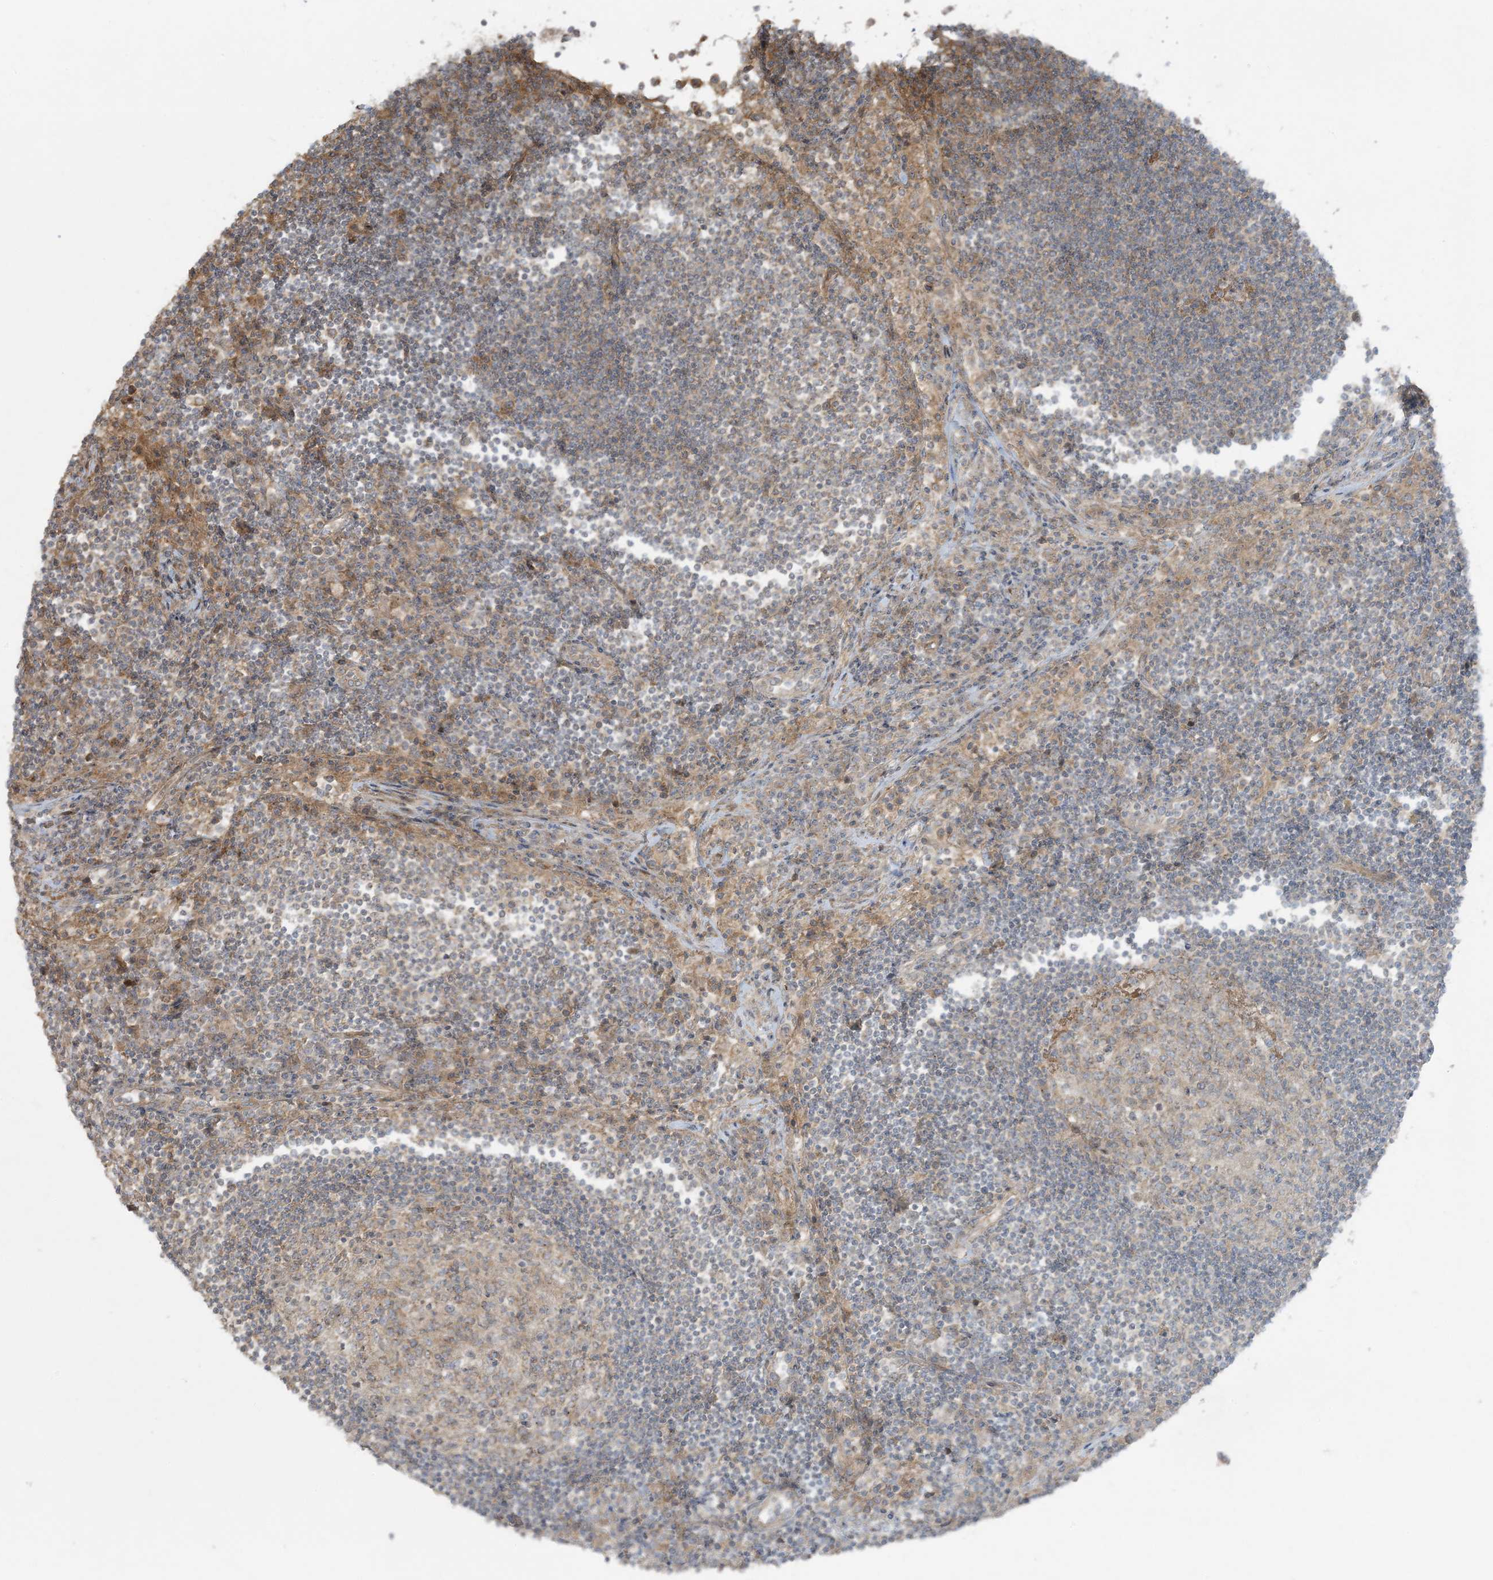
{"staining": {"intensity": "moderate", "quantity": "25%-75%", "location": "cytoplasmic/membranous"}, "tissue": "lymph node", "cell_type": "Germinal center cells", "image_type": "normal", "snomed": [{"axis": "morphology", "description": "Normal tissue, NOS"}, {"axis": "topography", "description": "Lymph node"}], "caption": "This photomicrograph demonstrates immunohistochemistry staining of unremarkable lymph node, with medium moderate cytoplasmic/membranous staining in about 25%-75% of germinal center cells.", "gene": "PIK3R4", "patient": {"sex": "female", "age": 53}}